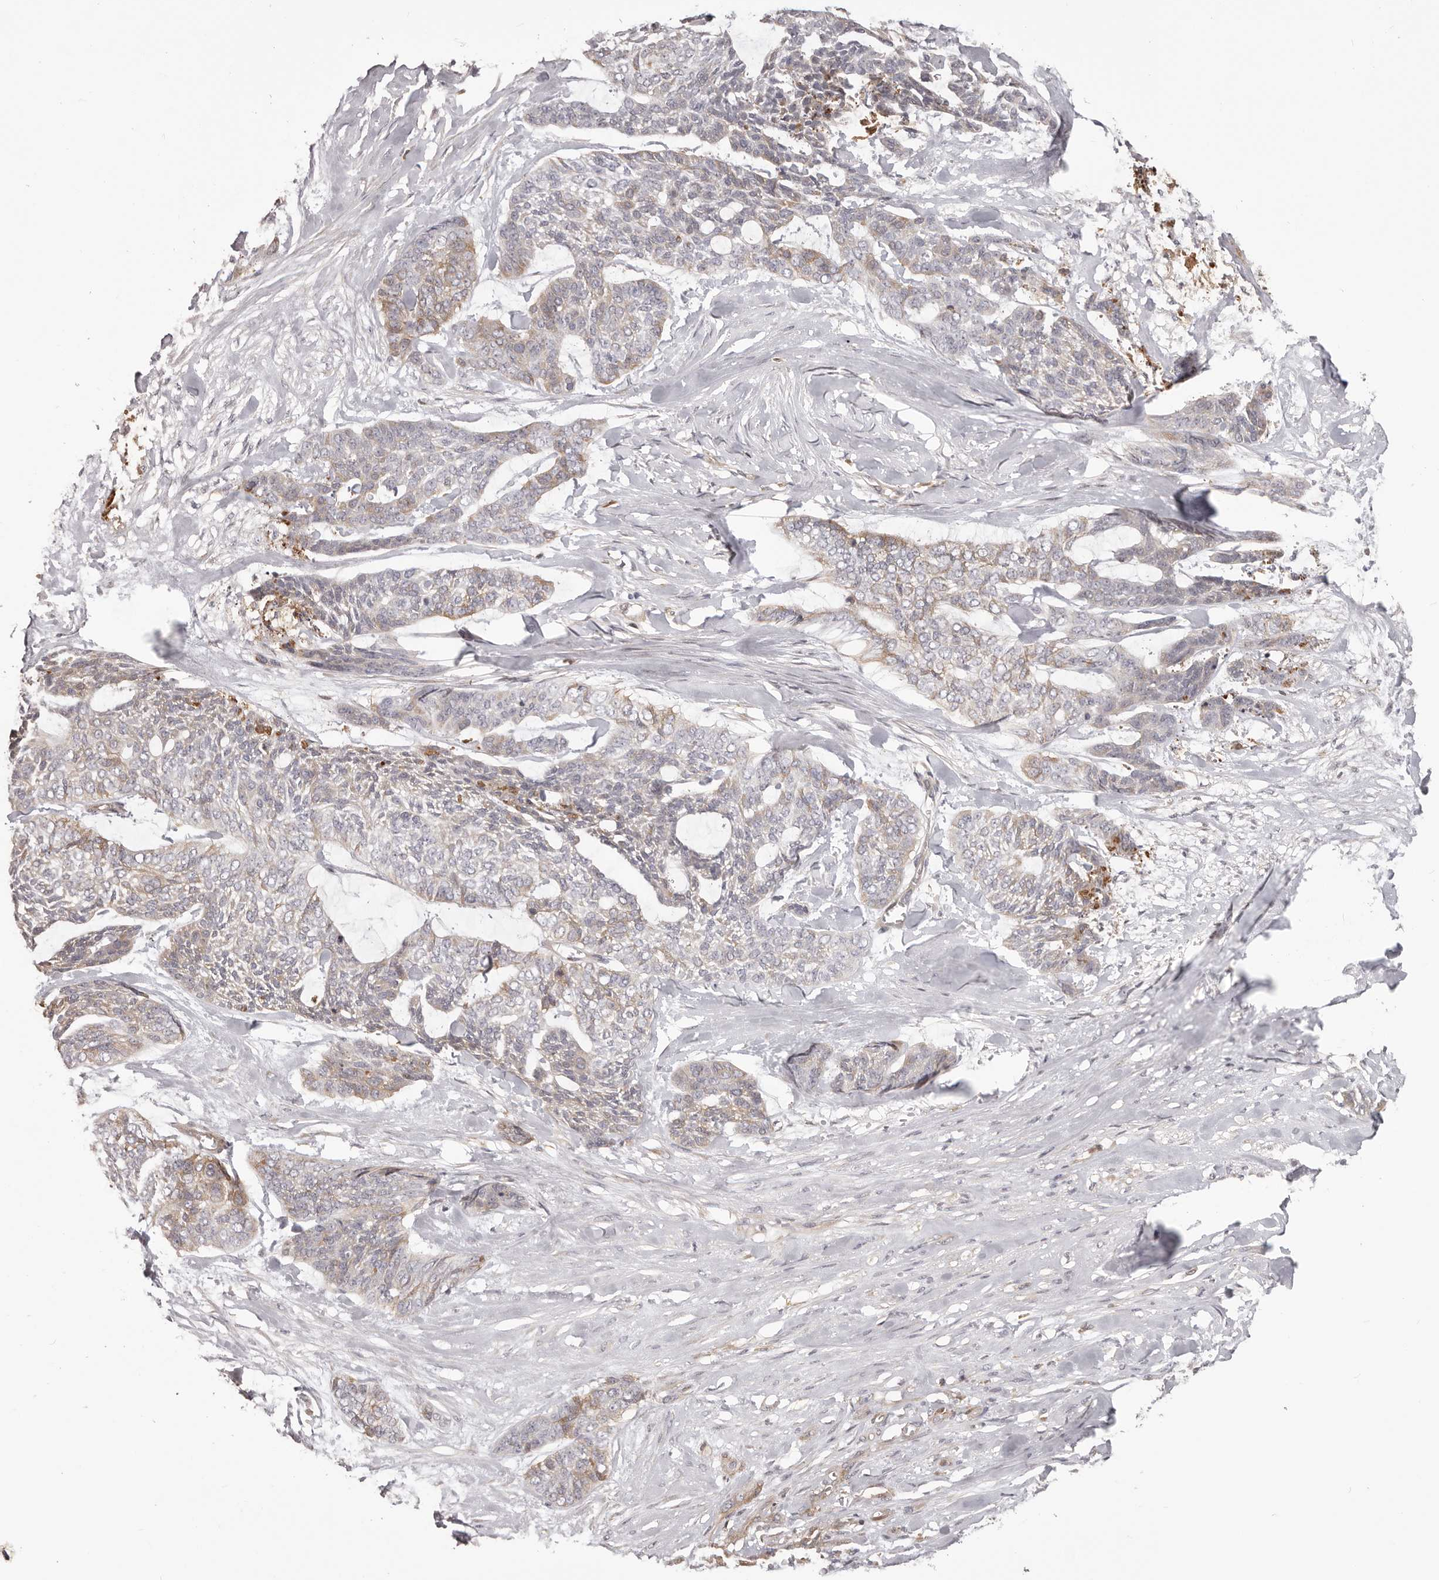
{"staining": {"intensity": "weak", "quantity": "<25%", "location": "cytoplasmic/membranous"}, "tissue": "skin cancer", "cell_type": "Tumor cells", "image_type": "cancer", "snomed": [{"axis": "morphology", "description": "Basal cell carcinoma"}, {"axis": "topography", "description": "Skin"}], "caption": "Immunohistochemistry of basal cell carcinoma (skin) reveals no positivity in tumor cells.", "gene": "OTUD3", "patient": {"sex": "female", "age": 64}}